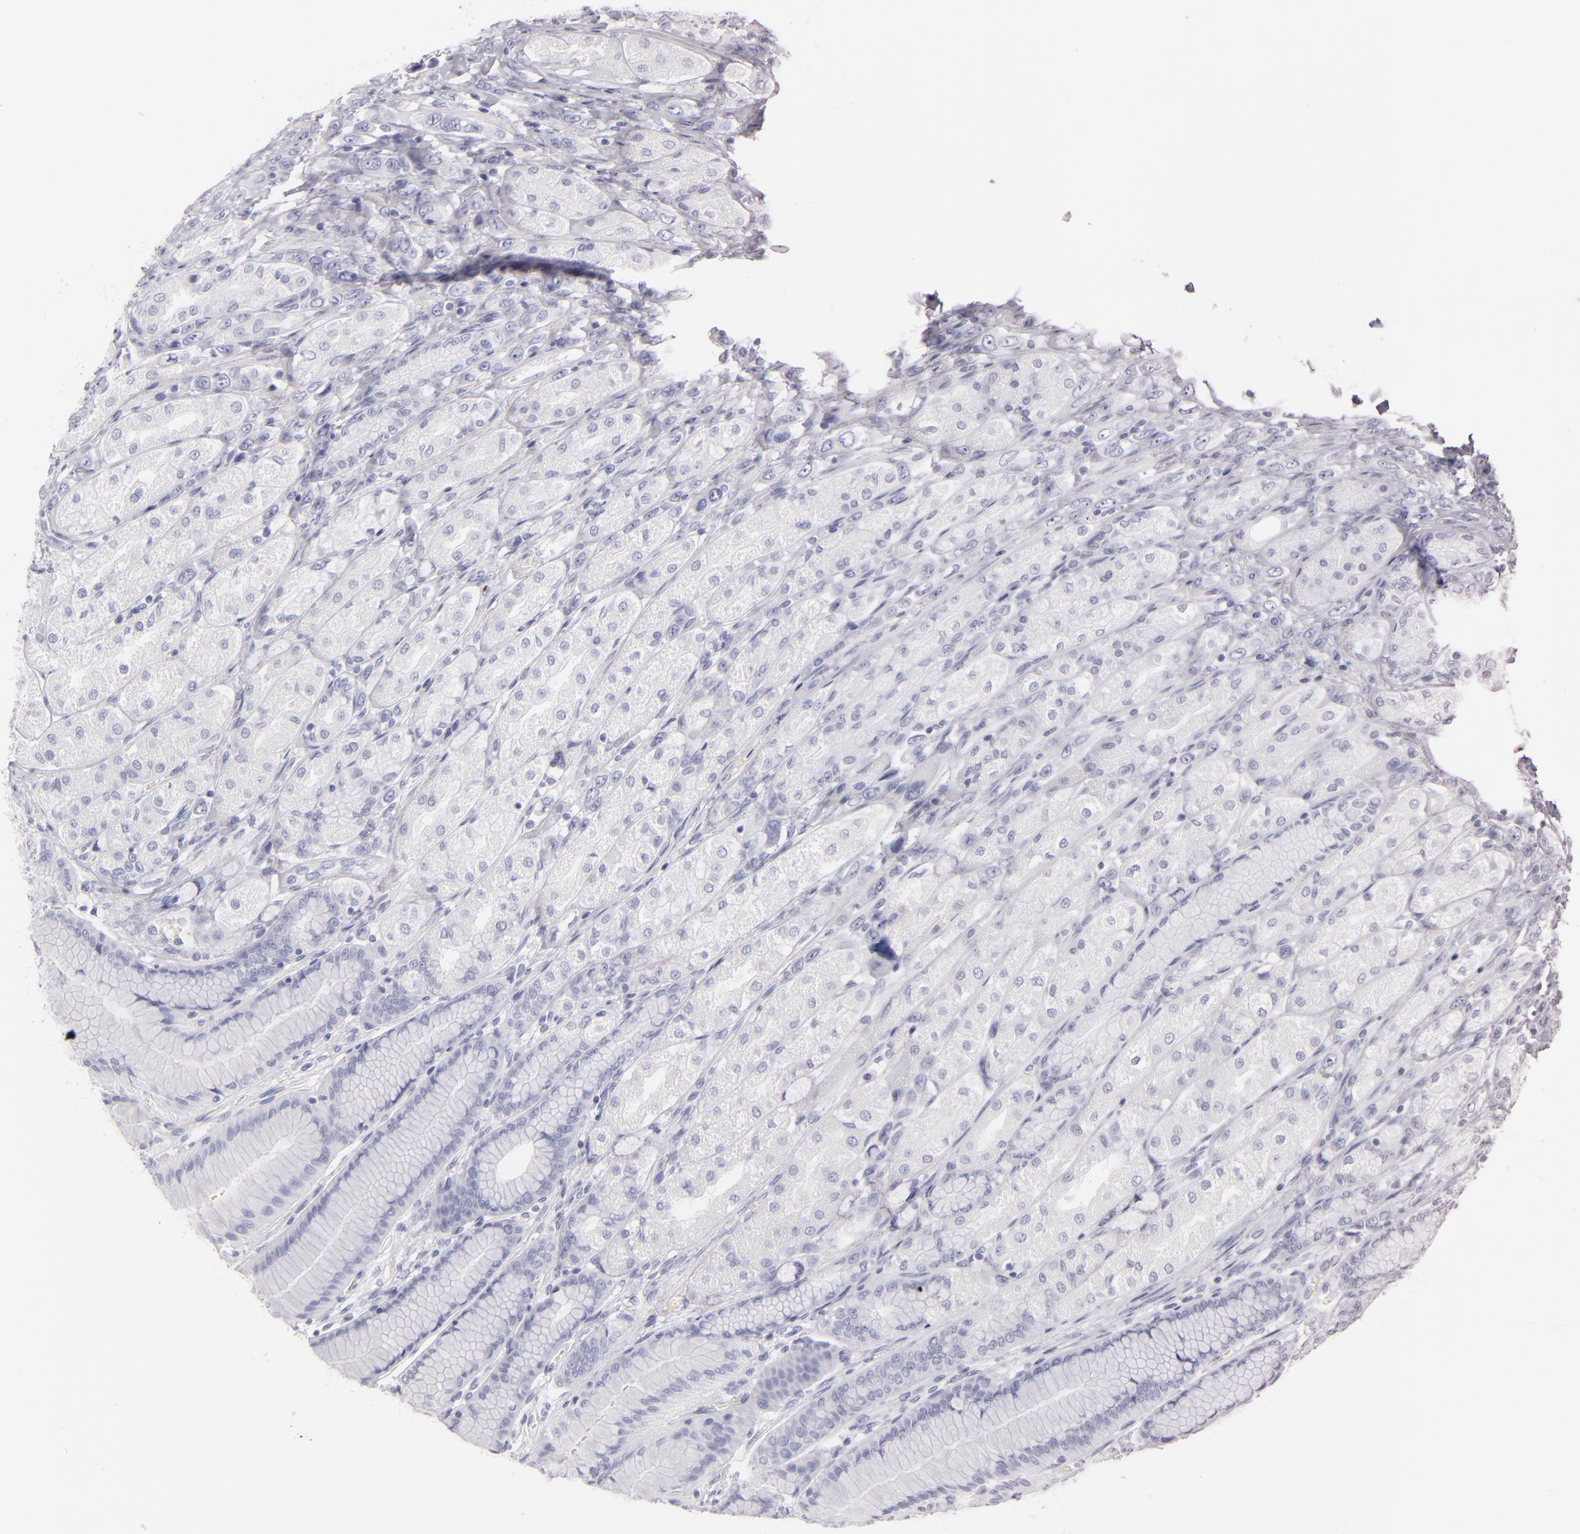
{"staining": {"intensity": "negative", "quantity": "none", "location": "none"}, "tissue": "stomach", "cell_type": "Glandular cells", "image_type": "normal", "snomed": [{"axis": "morphology", "description": "Normal tissue, NOS"}, {"axis": "morphology", "description": "Adenocarcinoma, NOS"}, {"axis": "topography", "description": "Stomach"}, {"axis": "topography", "description": "Stomach, lower"}], "caption": "High magnification brightfield microscopy of normal stomach stained with DAB (brown) and counterstained with hematoxylin (blue): glandular cells show no significant positivity. Brightfield microscopy of IHC stained with DAB (brown) and hematoxylin (blue), captured at high magnification.", "gene": "FABP1", "patient": {"sex": "female", "age": 65}}